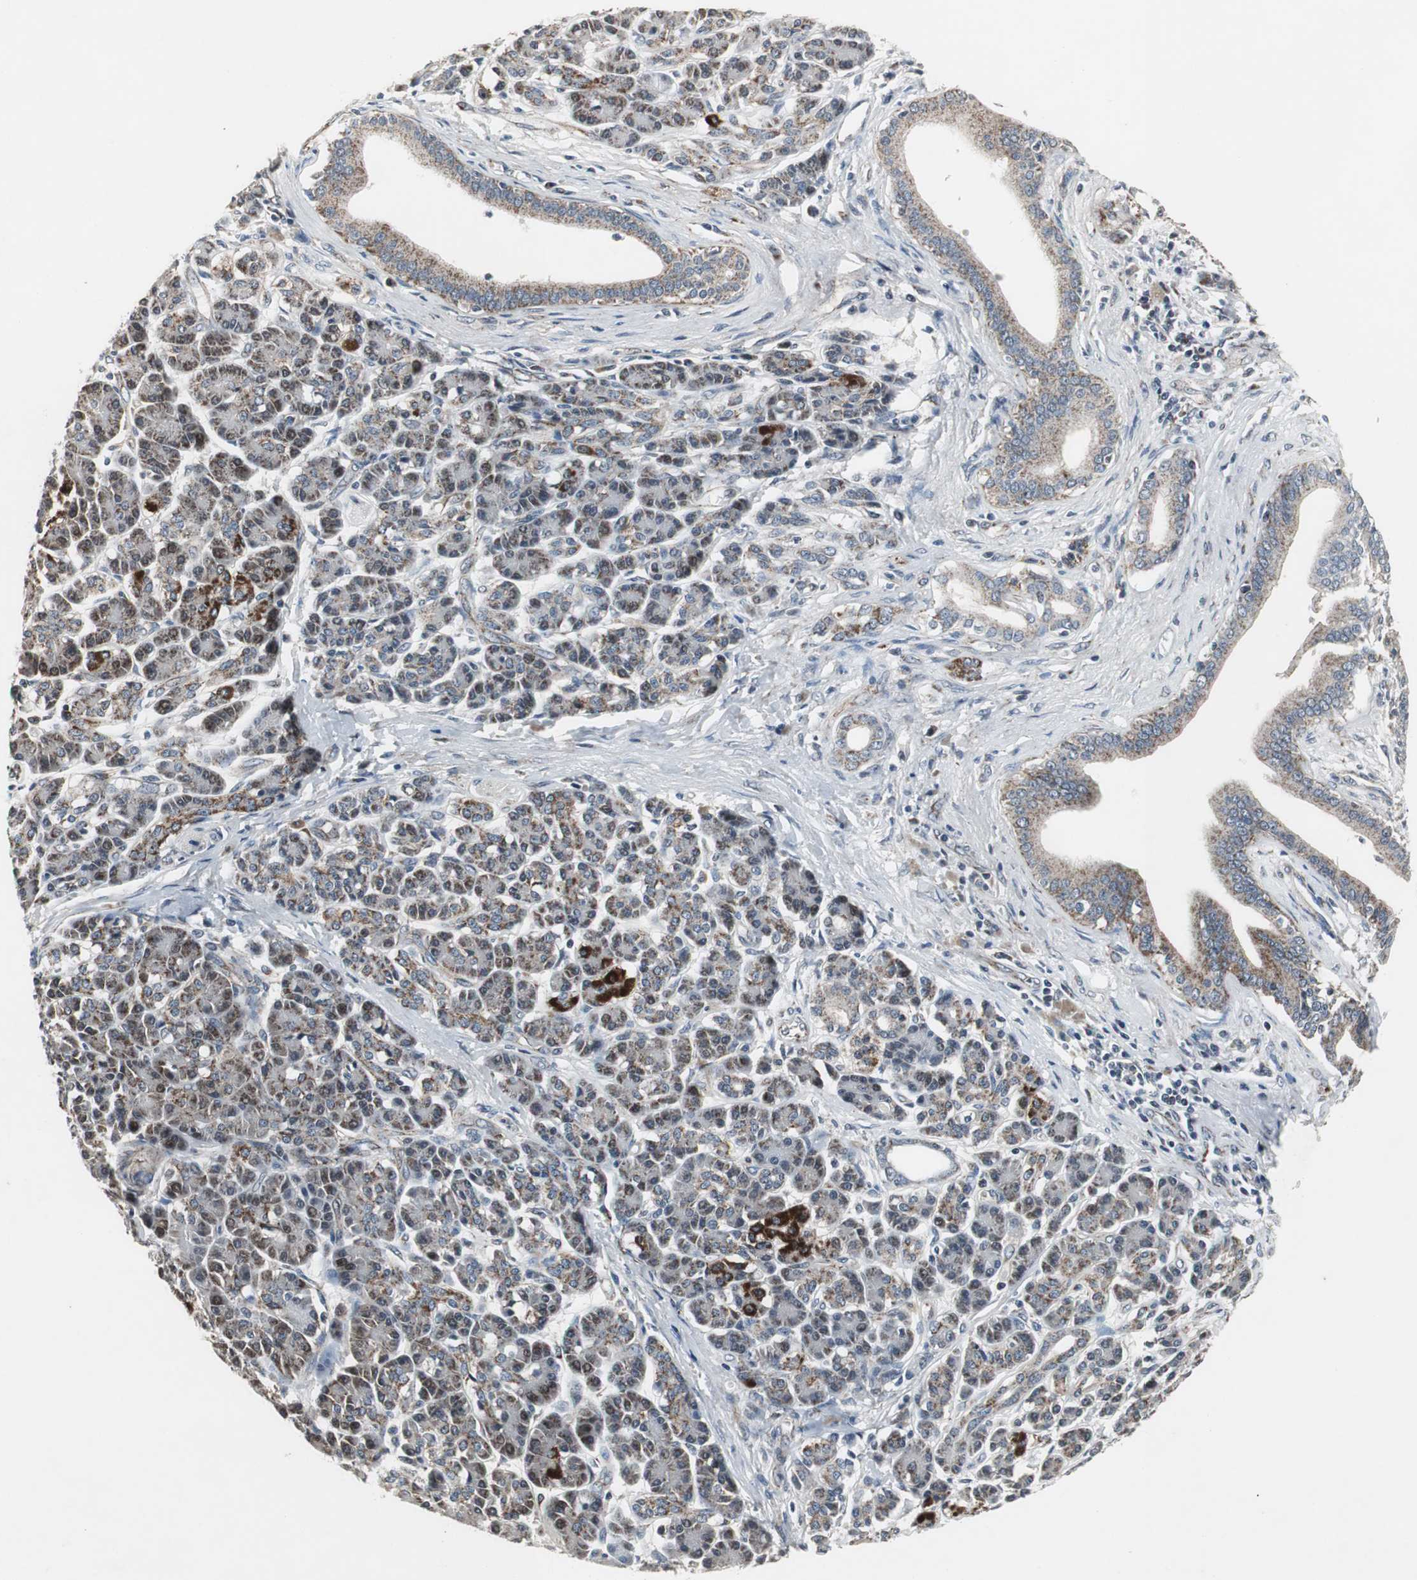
{"staining": {"intensity": "strong", "quantity": ">75%", "location": "cytoplasmic/membranous"}, "tissue": "pancreatic cancer", "cell_type": "Tumor cells", "image_type": "cancer", "snomed": [{"axis": "morphology", "description": "Adenocarcinoma, NOS"}, {"axis": "topography", "description": "Pancreas"}], "caption": "This is a histology image of IHC staining of adenocarcinoma (pancreatic), which shows strong staining in the cytoplasmic/membranous of tumor cells.", "gene": "MRPL40", "patient": {"sex": "male", "age": 59}}